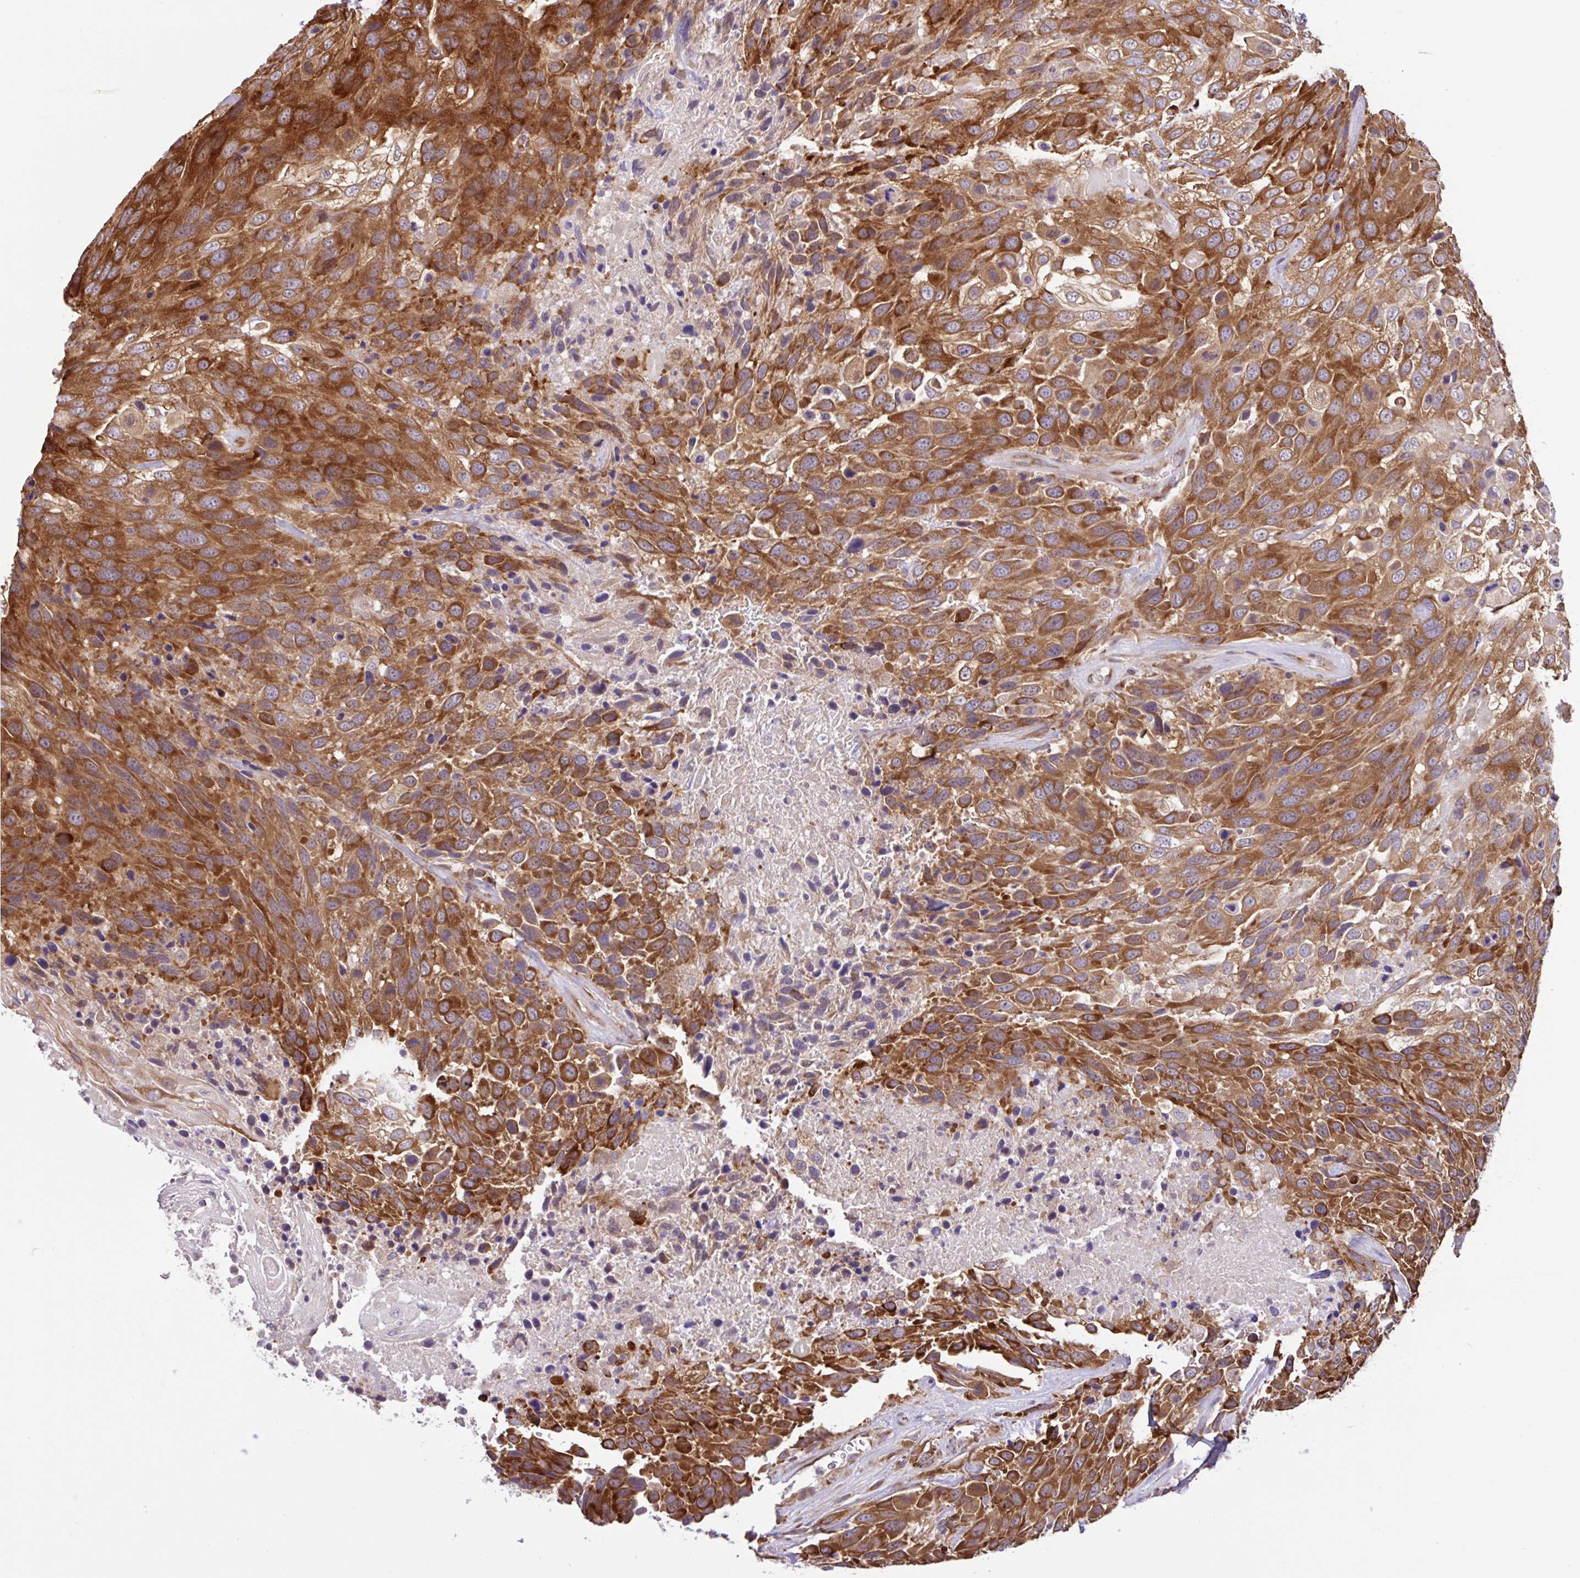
{"staining": {"intensity": "strong", "quantity": ">75%", "location": "cytoplasmic/membranous"}, "tissue": "urothelial cancer", "cell_type": "Tumor cells", "image_type": "cancer", "snomed": [{"axis": "morphology", "description": "Urothelial carcinoma, High grade"}, {"axis": "topography", "description": "Urinary bladder"}], "caption": "Brown immunohistochemical staining in high-grade urothelial carcinoma reveals strong cytoplasmic/membranous positivity in about >75% of tumor cells.", "gene": "NTPCR", "patient": {"sex": "female", "age": 70}}